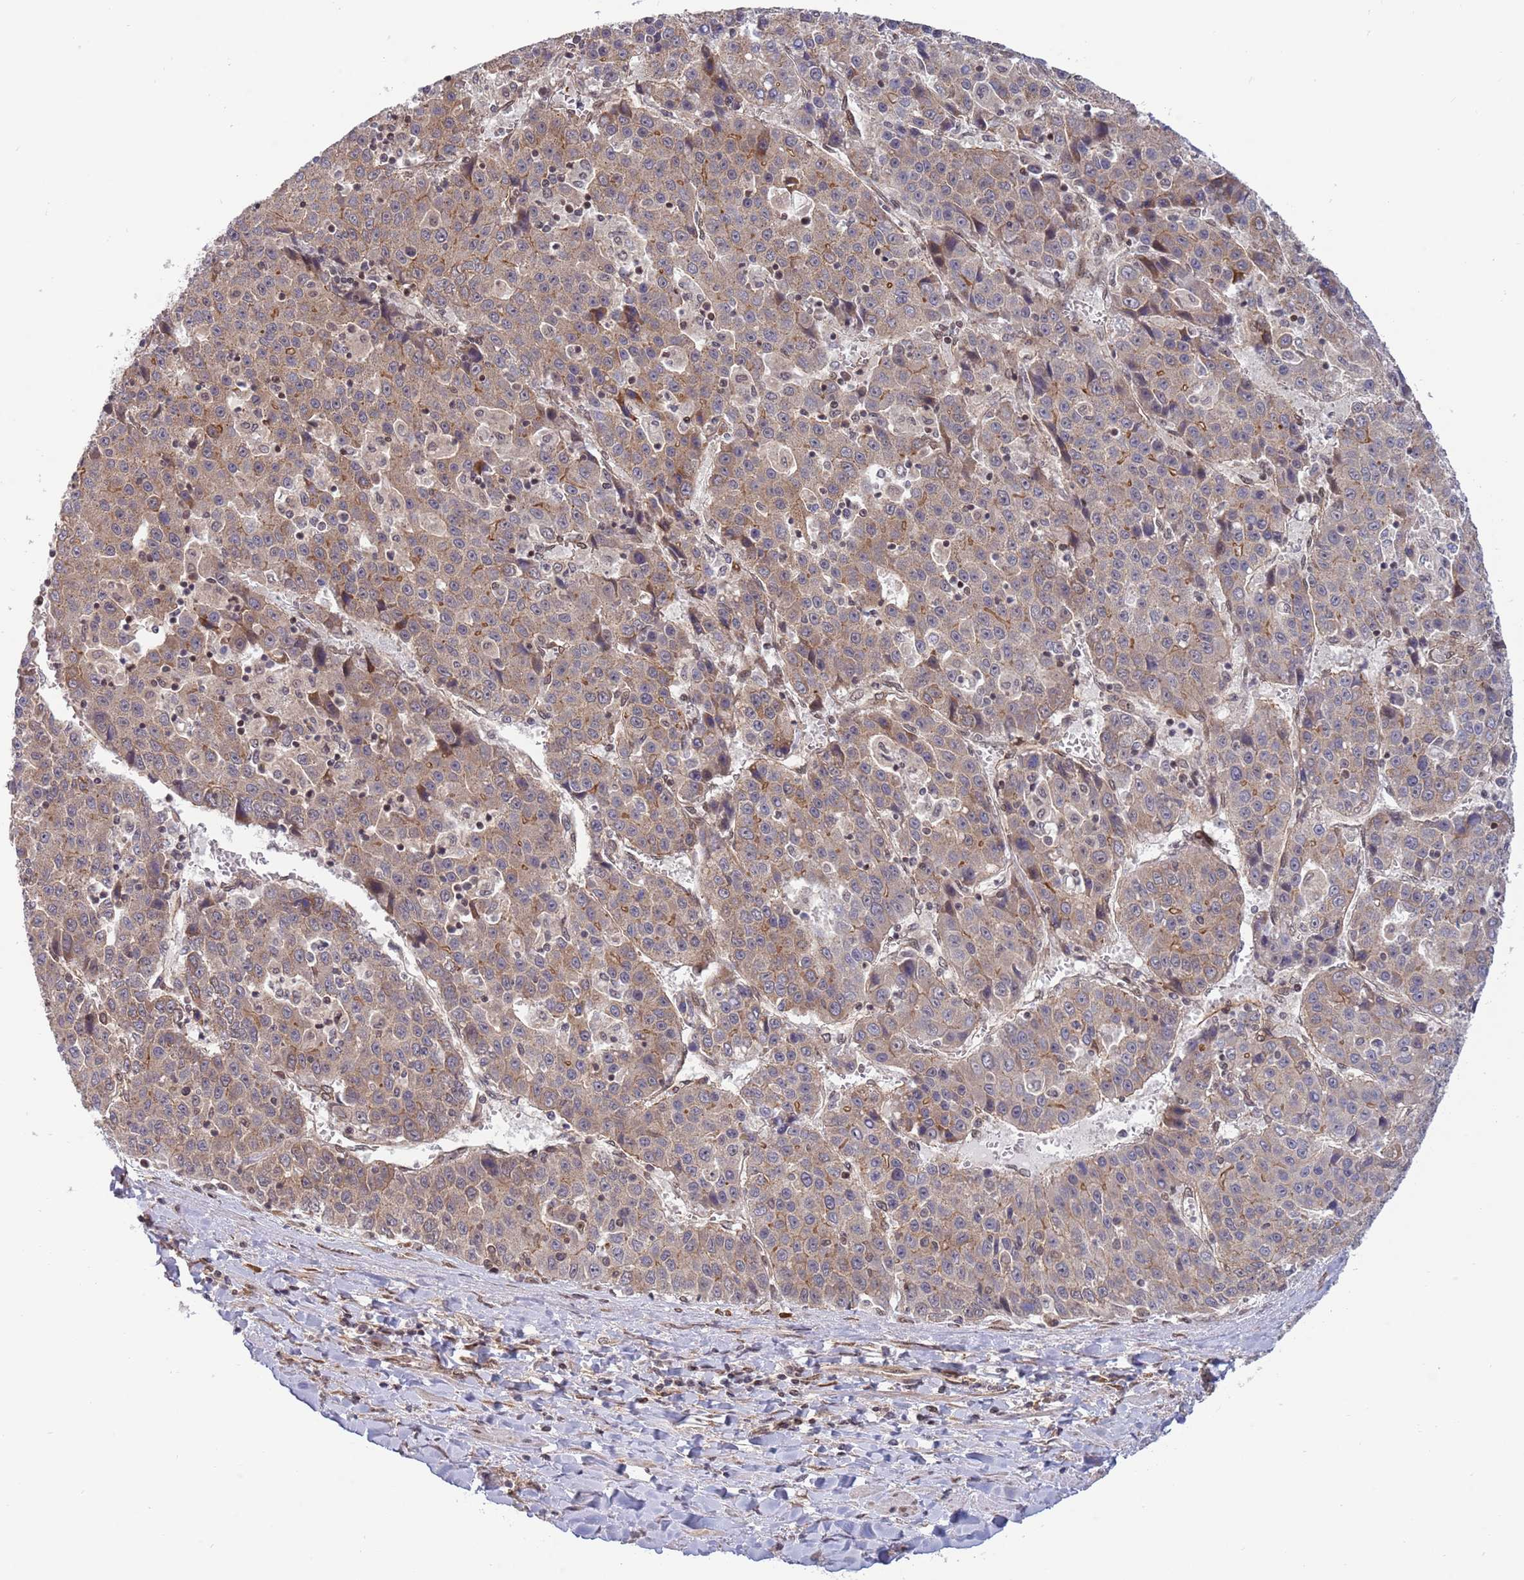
{"staining": {"intensity": "weak", "quantity": "25%-75%", "location": "cytoplasmic/membranous"}, "tissue": "liver cancer", "cell_type": "Tumor cells", "image_type": "cancer", "snomed": [{"axis": "morphology", "description": "Carcinoma, Hepatocellular, NOS"}, {"axis": "topography", "description": "Liver"}], "caption": "Human liver cancer stained for a protein (brown) reveals weak cytoplasmic/membranous positive positivity in approximately 25%-75% of tumor cells.", "gene": "TBX10", "patient": {"sex": "female", "age": 53}}